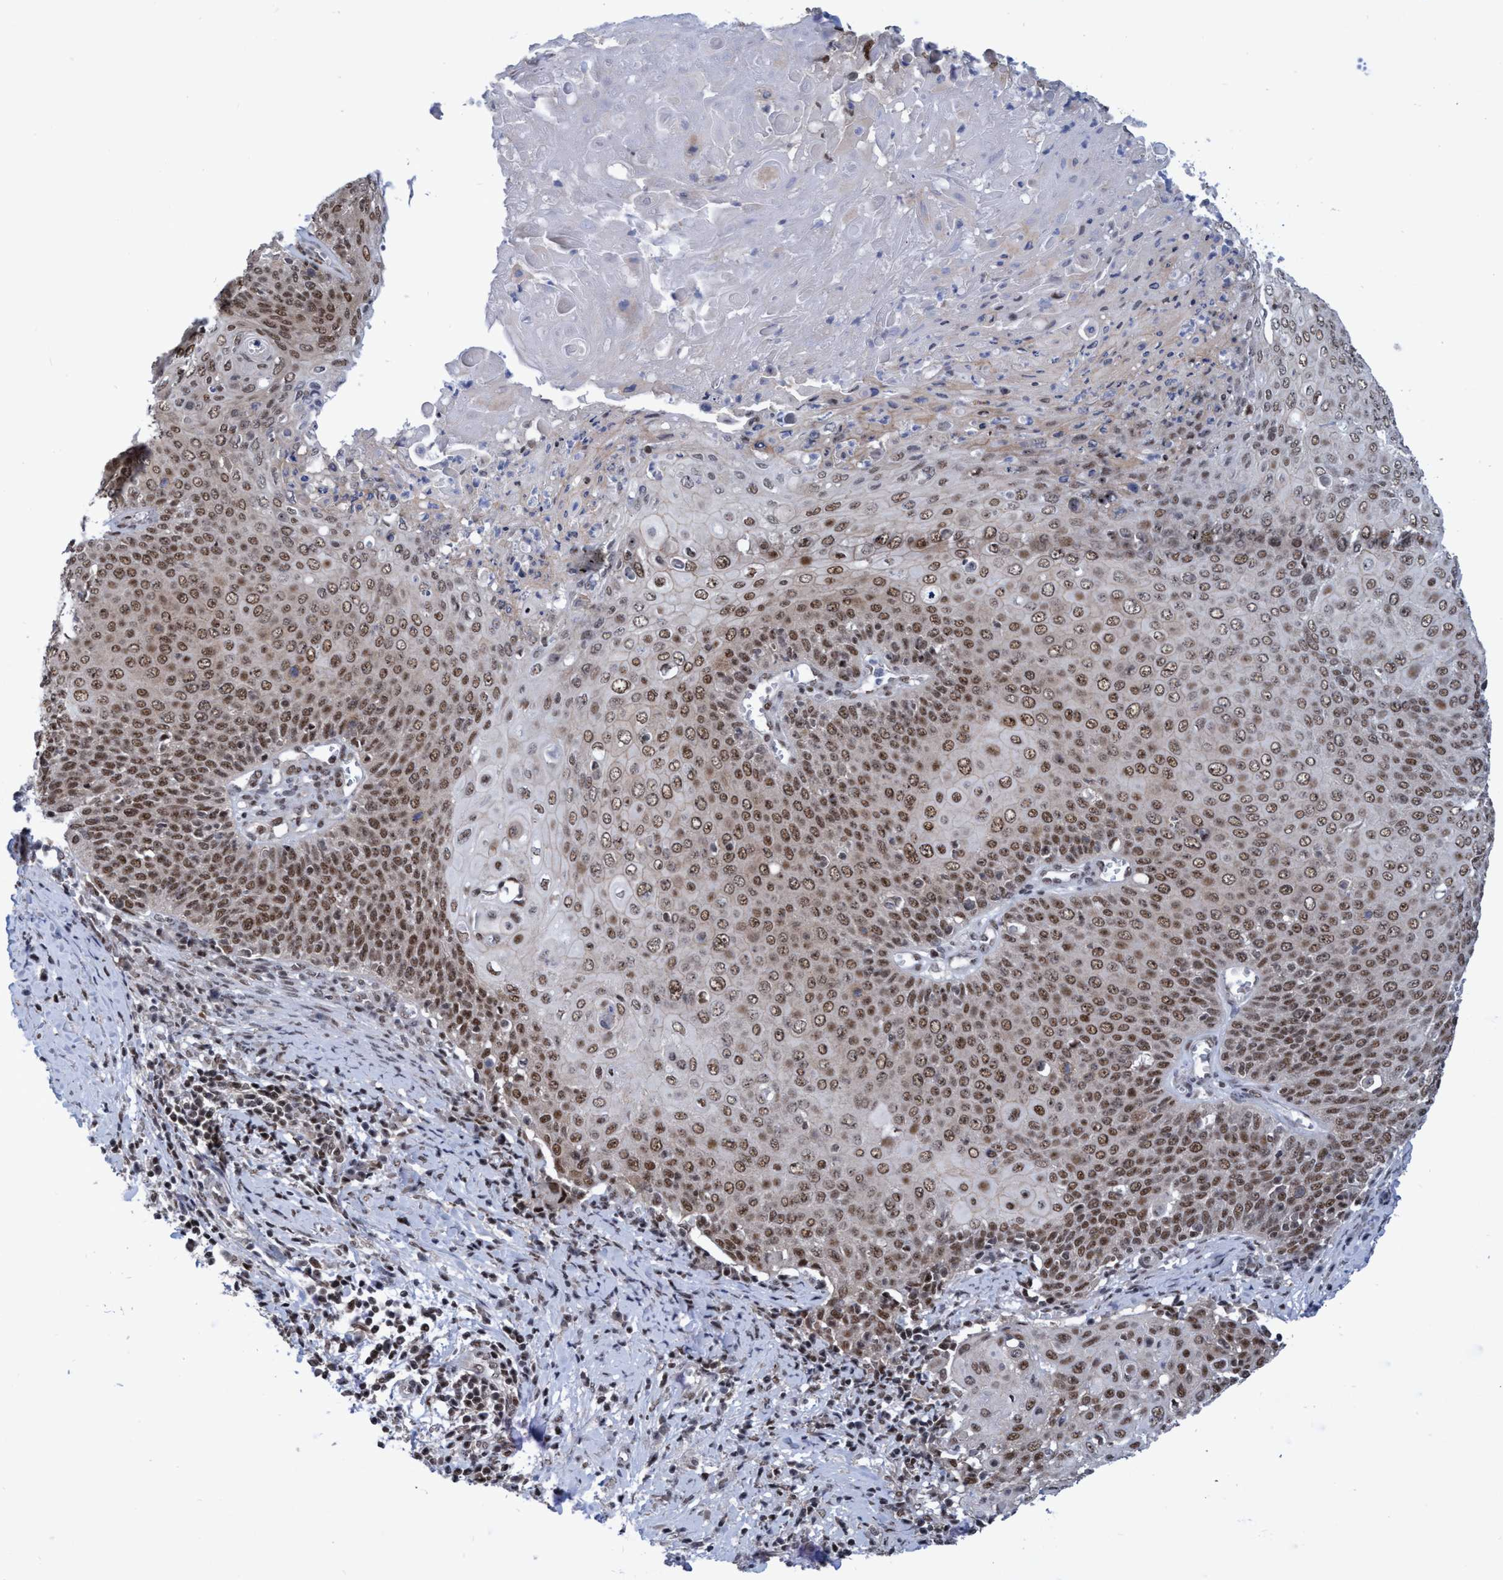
{"staining": {"intensity": "moderate", "quantity": ">75%", "location": "nuclear"}, "tissue": "cervical cancer", "cell_type": "Tumor cells", "image_type": "cancer", "snomed": [{"axis": "morphology", "description": "Squamous cell carcinoma, NOS"}, {"axis": "topography", "description": "Cervix"}], "caption": "Immunohistochemistry histopathology image of human cervical squamous cell carcinoma stained for a protein (brown), which displays medium levels of moderate nuclear staining in about >75% of tumor cells.", "gene": "C9orf78", "patient": {"sex": "female", "age": 39}}